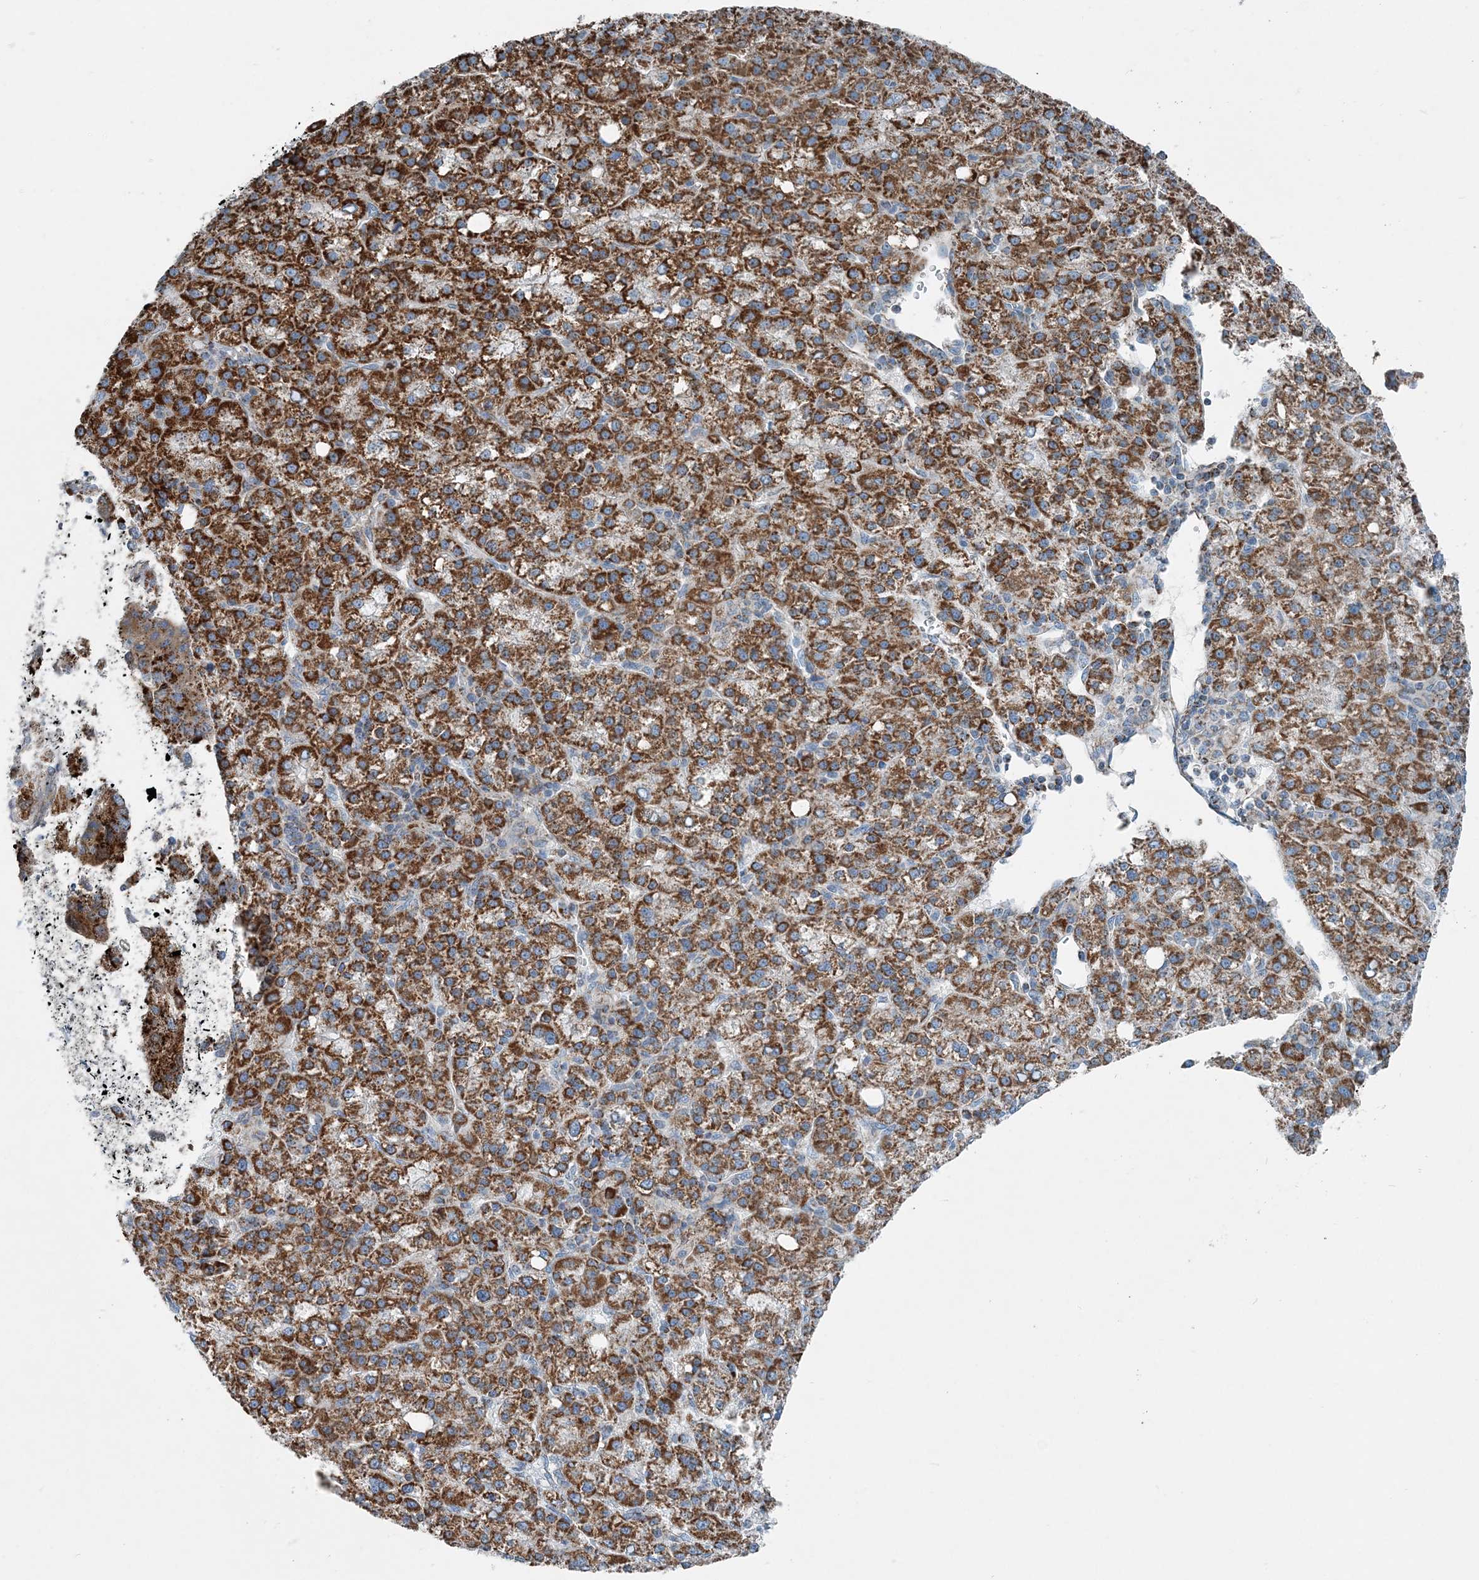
{"staining": {"intensity": "strong", "quantity": ">75%", "location": "cytoplasmic/membranous"}, "tissue": "liver cancer", "cell_type": "Tumor cells", "image_type": "cancer", "snomed": [{"axis": "morphology", "description": "Carcinoma, Hepatocellular, NOS"}, {"axis": "topography", "description": "Liver"}], "caption": "Approximately >75% of tumor cells in liver cancer (hepatocellular carcinoma) show strong cytoplasmic/membranous protein positivity as visualized by brown immunohistochemical staining.", "gene": "INTU", "patient": {"sex": "female", "age": 58}}